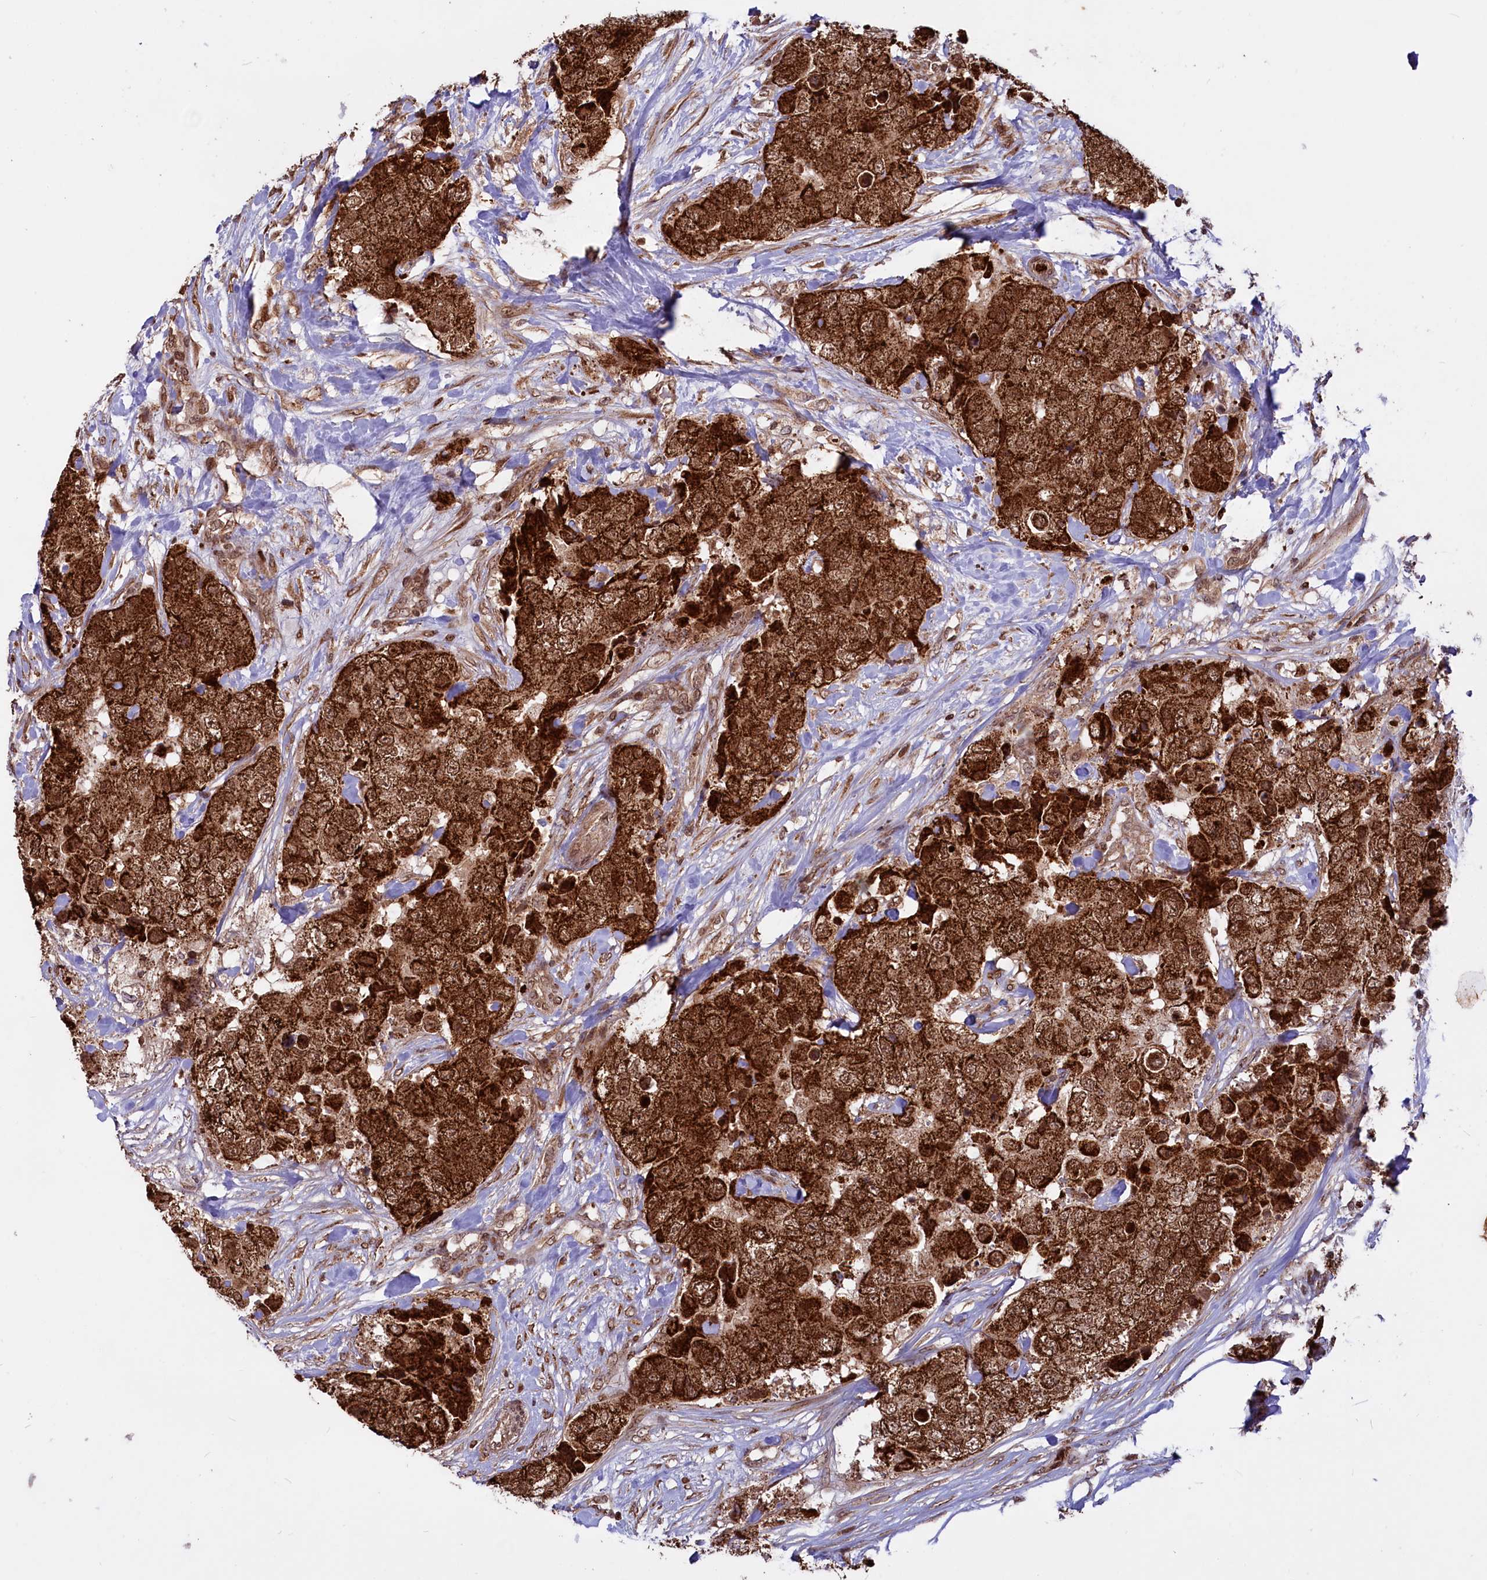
{"staining": {"intensity": "strong", "quantity": ">75%", "location": "cytoplasmic/membranous,nuclear"}, "tissue": "breast cancer", "cell_type": "Tumor cells", "image_type": "cancer", "snomed": [{"axis": "morphology", "description": "Duct carcinoma"}, {"axis": "topography", "description": "Breast"}], "caption": "Human breast cancer (intraductal carcinoma) stained with a brown dye reveals strong cytoplasmic/membranous and nuclear positive expression in approximately >75% of tumor cells.", "gene": "PHC3", "patient": {"sex": "female", "age": 62}}